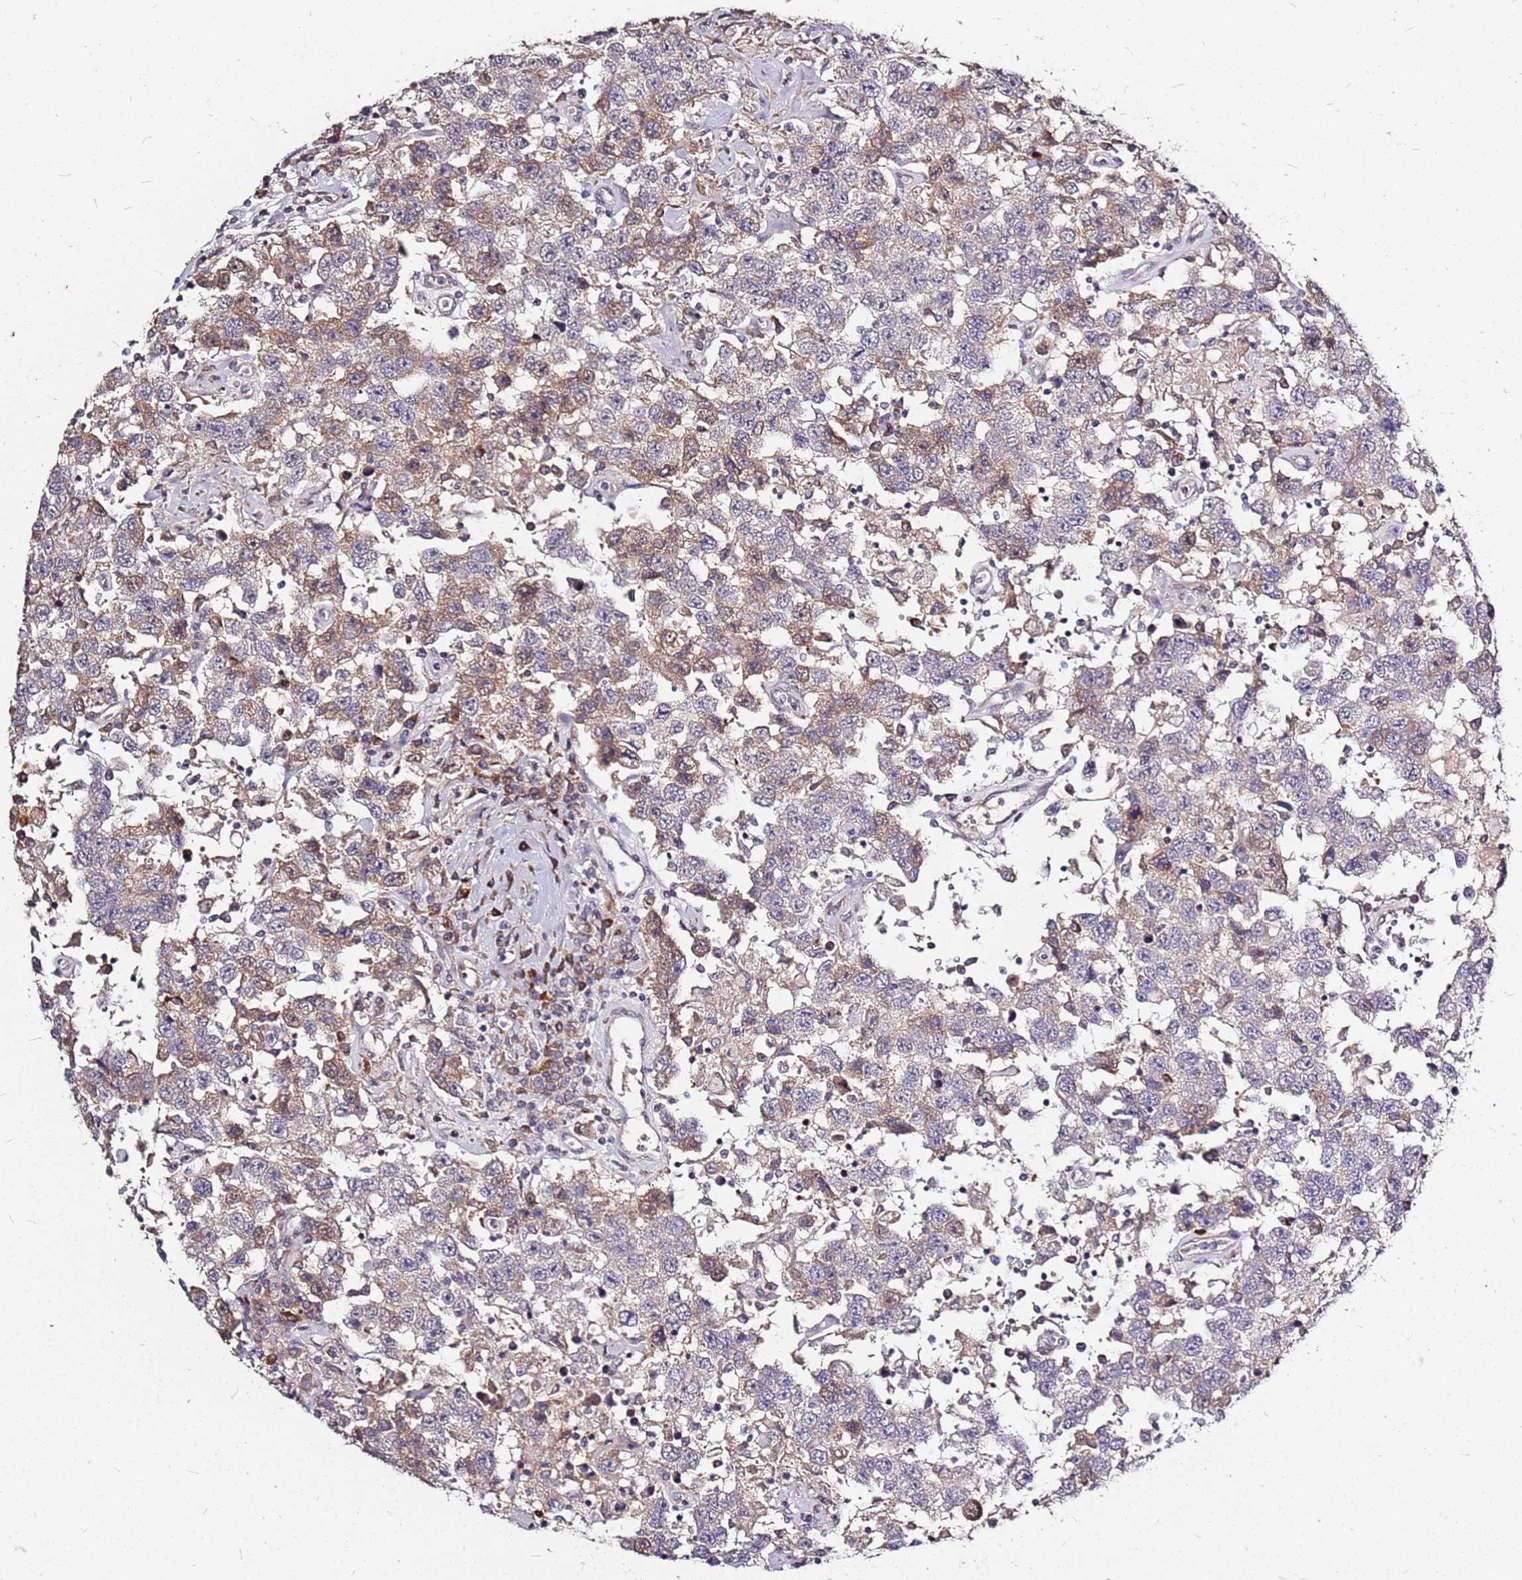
{"staining": {"intensity": "moderate", "quantity": "25%-75%", "location": "cytoplasmic/membranous"}, "tissue": "testis cancer", "cell_type": "Tumor cells", "image_type": "cancer", "snomed": [{"axis": "morphology", "description": "Seminoma, NOS"}, {"axis": "topography", "description": "Testis"}], "caption": "Testis cancer (seminoma) was stained to show a protein in brown. There is medium levels of moderate cytoplasmic/membranous staining in approximately 25%-75% of tumor cells. The staining is performed using DAB (3,3'-diaminobenzidine) brown chromogen to label protein expression. The nuclei are counter-stained blue using hematoxylin.", "gene": "DCDC2C", "patient": {"sex": "male", "age": 41}}